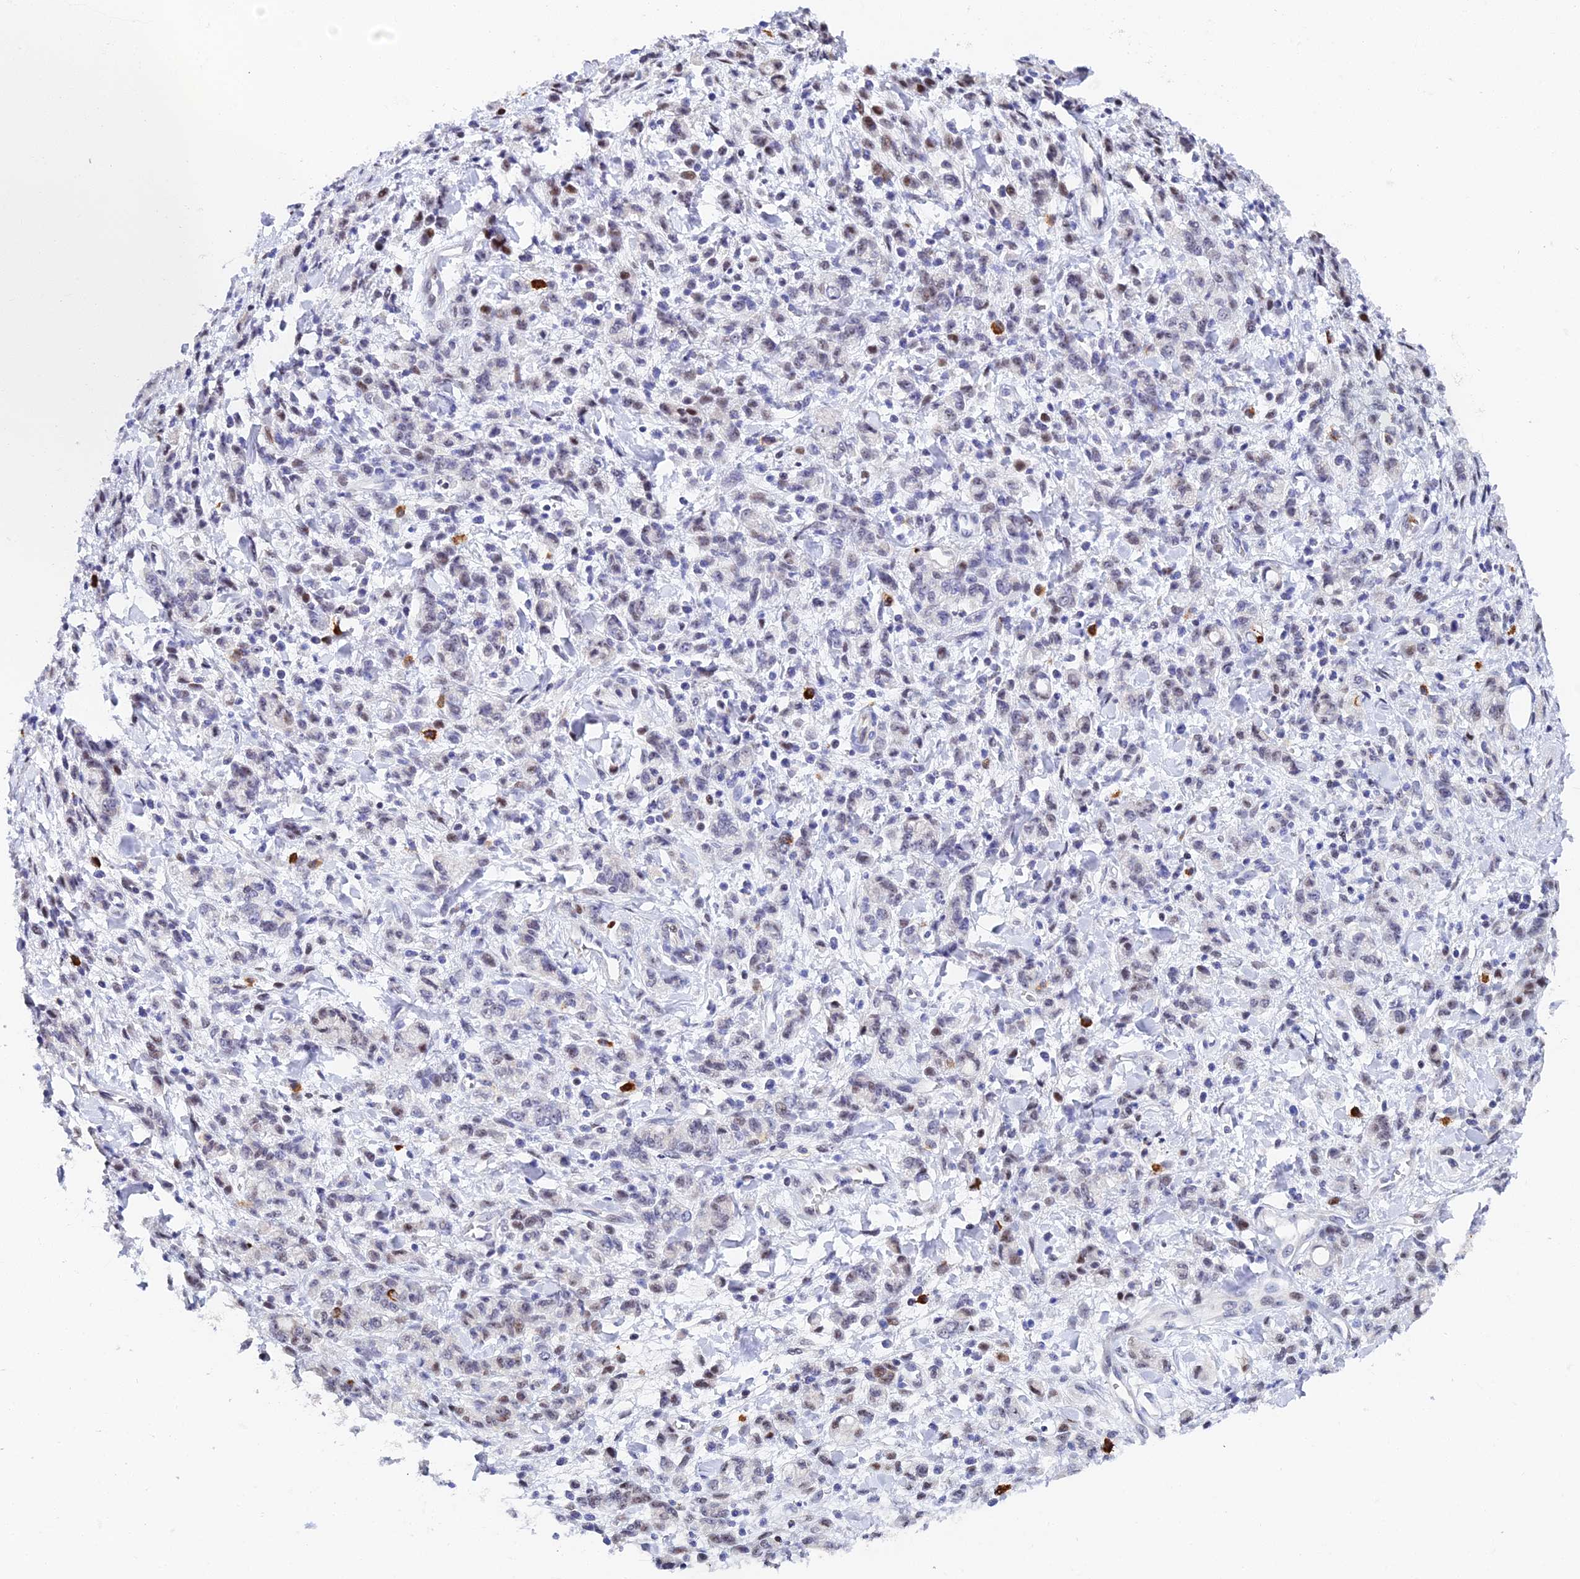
{"staining": {"intensity": "weak", "quantity": "<25%", "location": "nuclear"}, "tissue": "stomach cancer", "cell_type": "Tumor cells", "image_type": "cancer", "snomed": [{"axis": "morphology", "description": "Adenocarcinoma, NOS"}, {"axis": "topography", "description": "Stomach"}], "caption": "IHC image of human adenocarcinoma (stomach) stained for a protein (brown), which reveals no positivity in tumor cells.", "gene": "TIFA", "patient": {"sex": "male", "age": 77}}